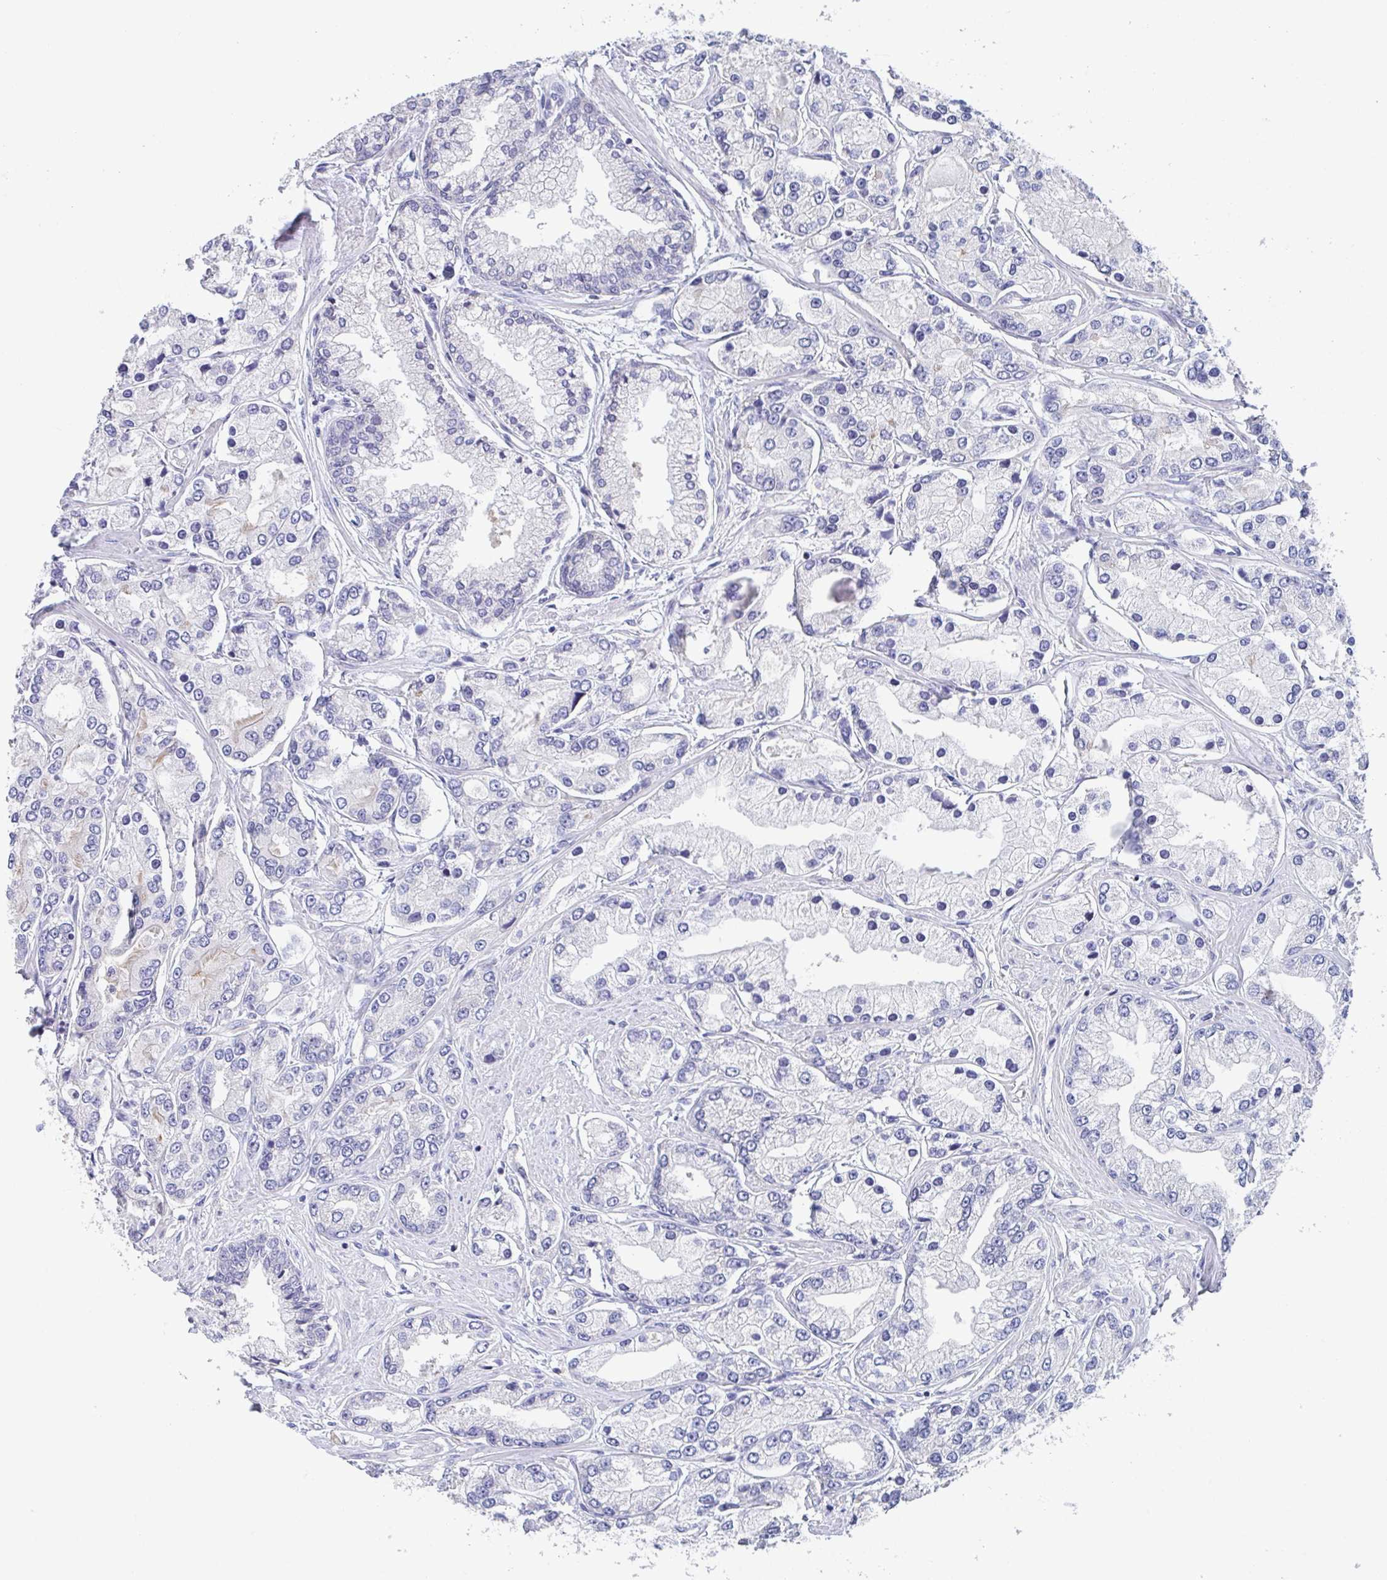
{"staining": {"intensity": "negative", "quantity": "none", "location": "none"}, "tissue": "prostate cancer", "cell_type": "Tumor cells", "image_type": "cancer", "snomed": [{"axis": "morphology", "description": "Adenocarcinoma, High grade"}, {"axis": "topography", "description": "Prostate"}], "caption": "Immunohistochemistry (IHC) of prostate cancer (adenocarcinoma (high-grade)) demonstrates no expression in tumor cells. (Stains: DAB (3,3'-diaminobenzidine) immunohistochemistry with hematoxylin counter stain, Microscopy: brightfield microscopy at high magnification).", "gene": "LRRC58", "patient": {"sex": "male", "age": 66}}